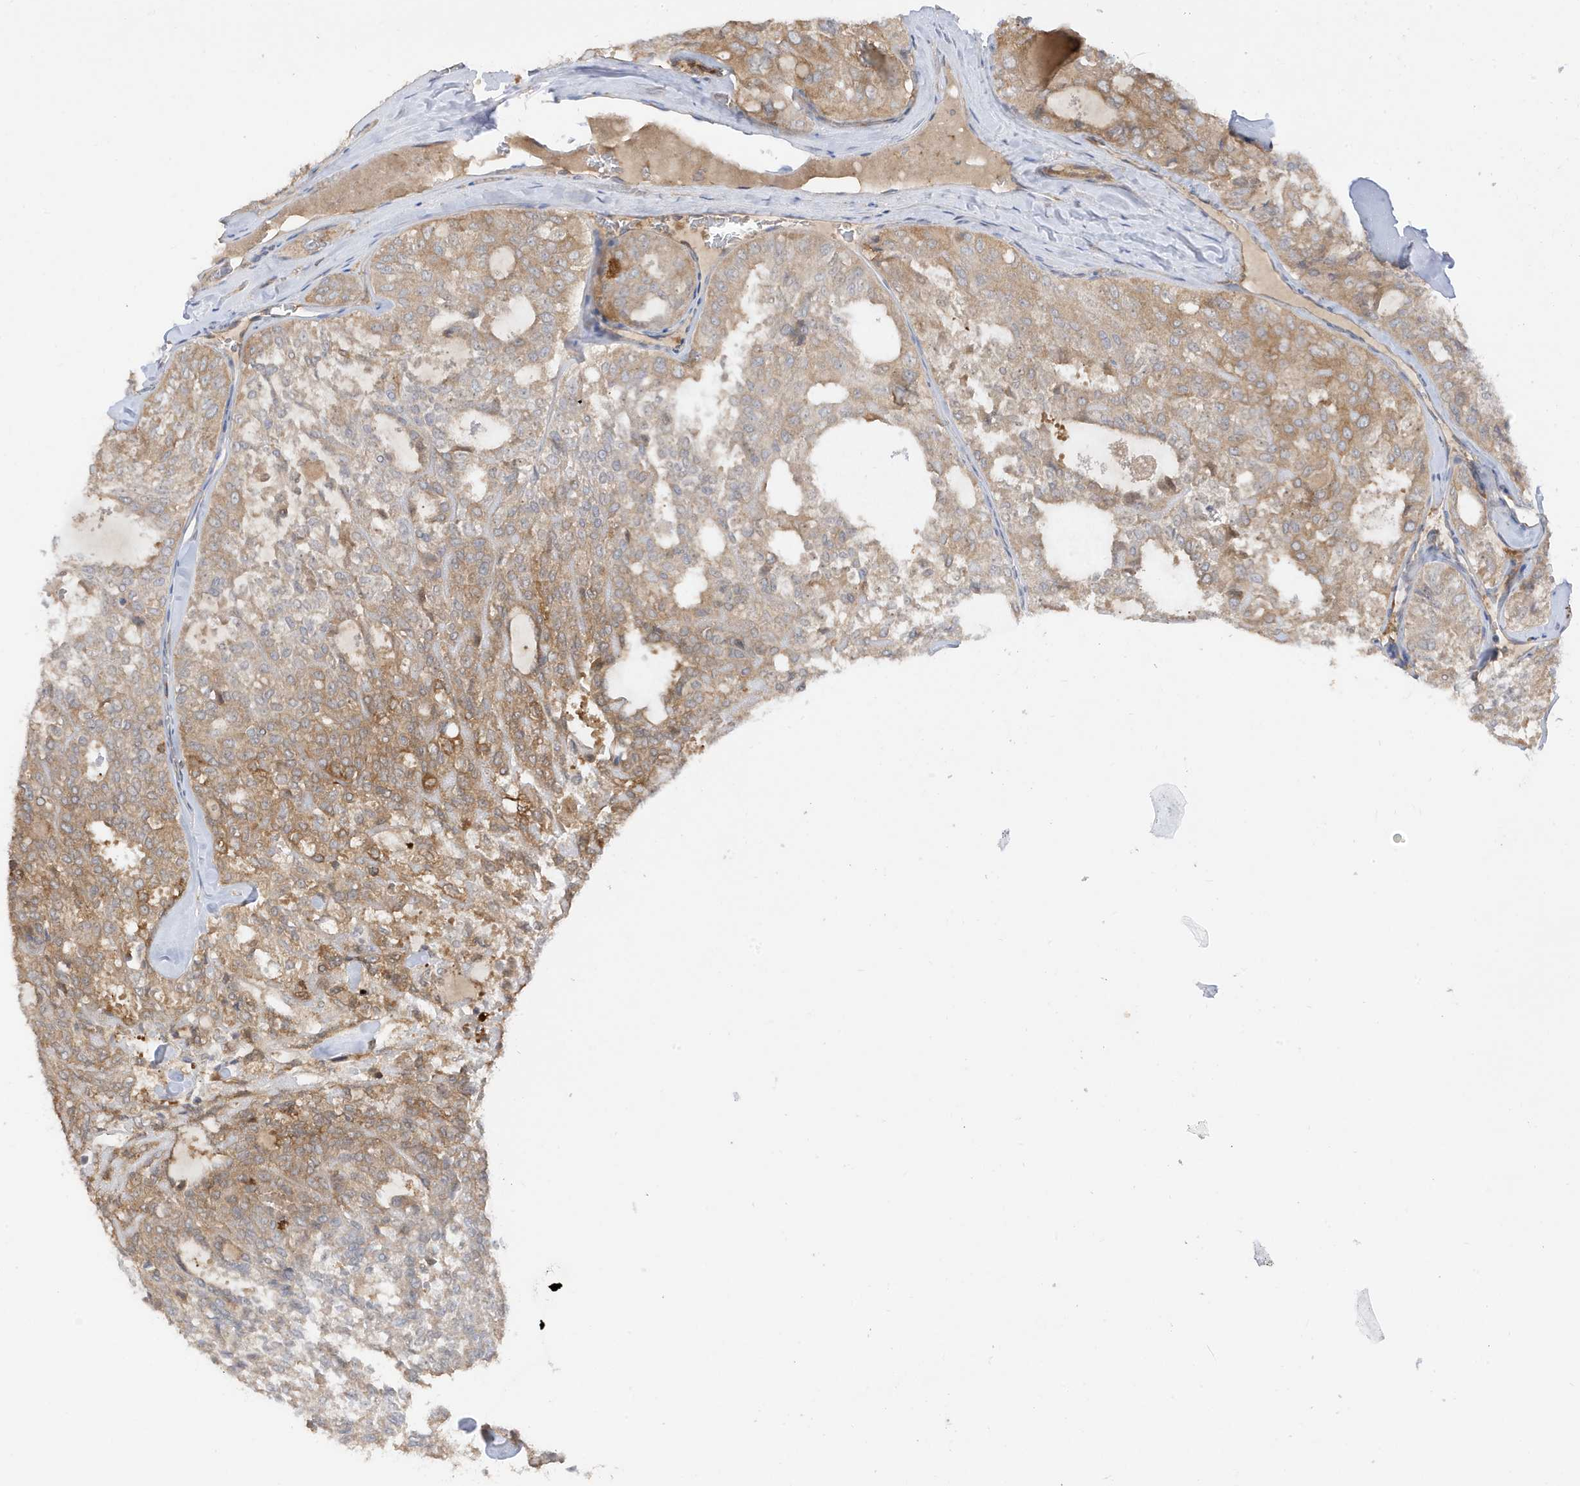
{"staining": {"intensity": "moderate", "quantity": "25%-75%", "location": "cytoplasmic/membranous"}, "tissue": "thyroid cancer", "cell_type": "Tumor cells", "image_type": "cancer", "snomed": [{"axis": "morphology", "description": "Follicular adenoma carcinoma, NOS"}, {"axis": "topography", "description": "Thyroid gland"}], "caption": "There is medium levels of moderate cytoplasmic/membranous positivity in tumor cells of thyroid cancer (follicular adenoma carcinoma), as demonstrated by immunohistochemical staining (brown color).", "gene": "PHACTR2", "patient": {"sex": "male", "age": 75}}